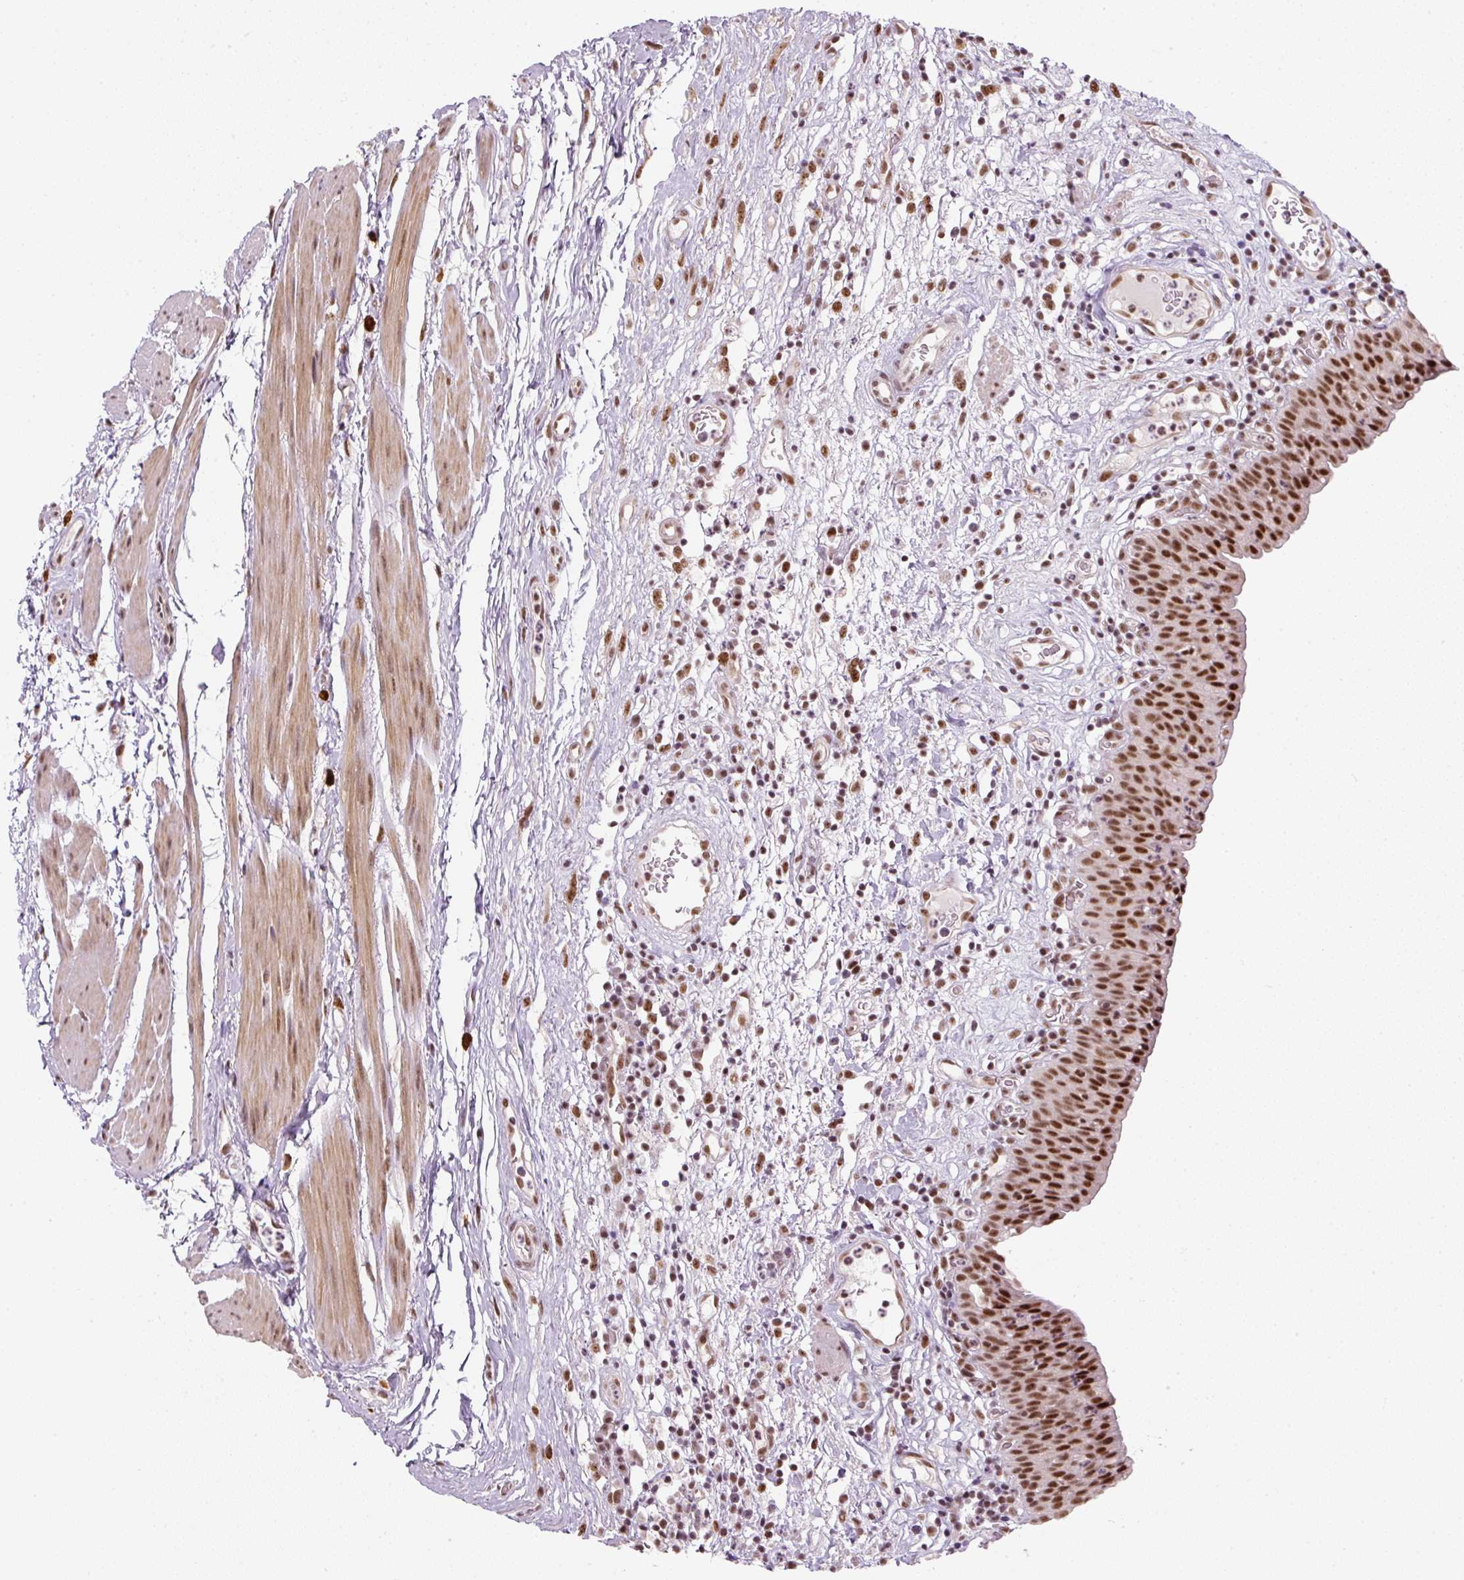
{"staining": {"intensity": "strong", "quantity": ">75%", "location": "nuclear"}, "tissue": "urinary bladder", "cell_type": "Urothelial cells", "image_type": "normal", "snomed": [{"axis": "morphology", "description": "Normal tissue, NOS"}, {"axis": "morphology", "description": "Inflammation, NOS"}, {"axis": "topography", "description": "Urinary bladder"}], "caption": "Protein expression analysis of benign urinary bladder demonstrates strong nuclear staining in about >75% of urothelial cells.", "gene": "U2AF2", "patient": {"sex": "male", "age": 57}}